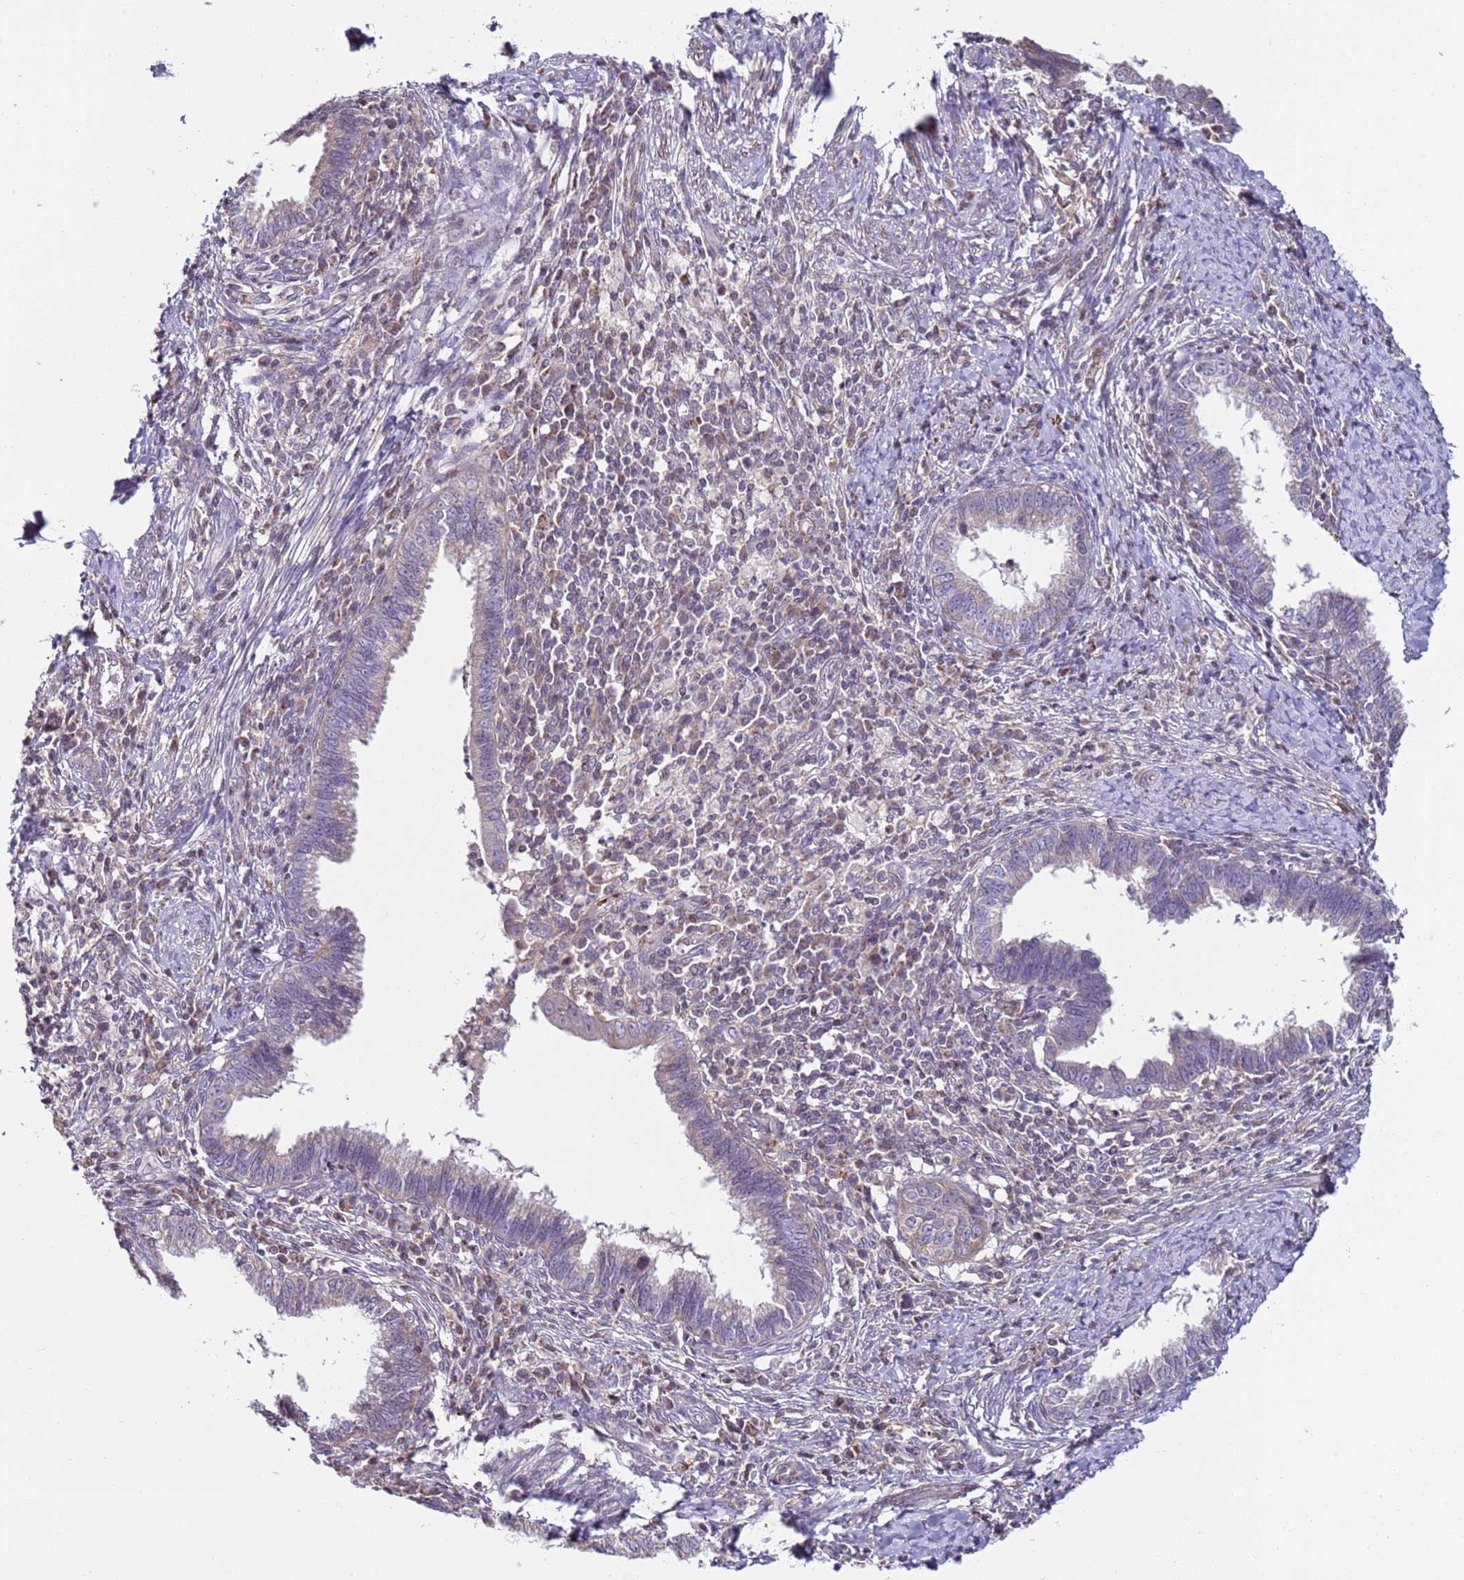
{"staining": {"intensity": "negative", "quantity": "none", "location": "none"}, "tissue": "cervical cancer", "cell_type": "Tumor cells", "image_type": "cancer", "snomed": [{"axis": "morphology", "description": "Adenocarcinoma, NOS"}, {"axis": "topography", "description": "Cervix"}], "caption": "Immunohistochemistry of human cervical cancer (adenocarcinoma) reveals no staining in tumor cells. The staining is performed using DAB brown chromogen with nuclei counter-stained in using hematoxylin.", "gene": "SNAPC4", "patient": {"sex": "female", "age": 36}}